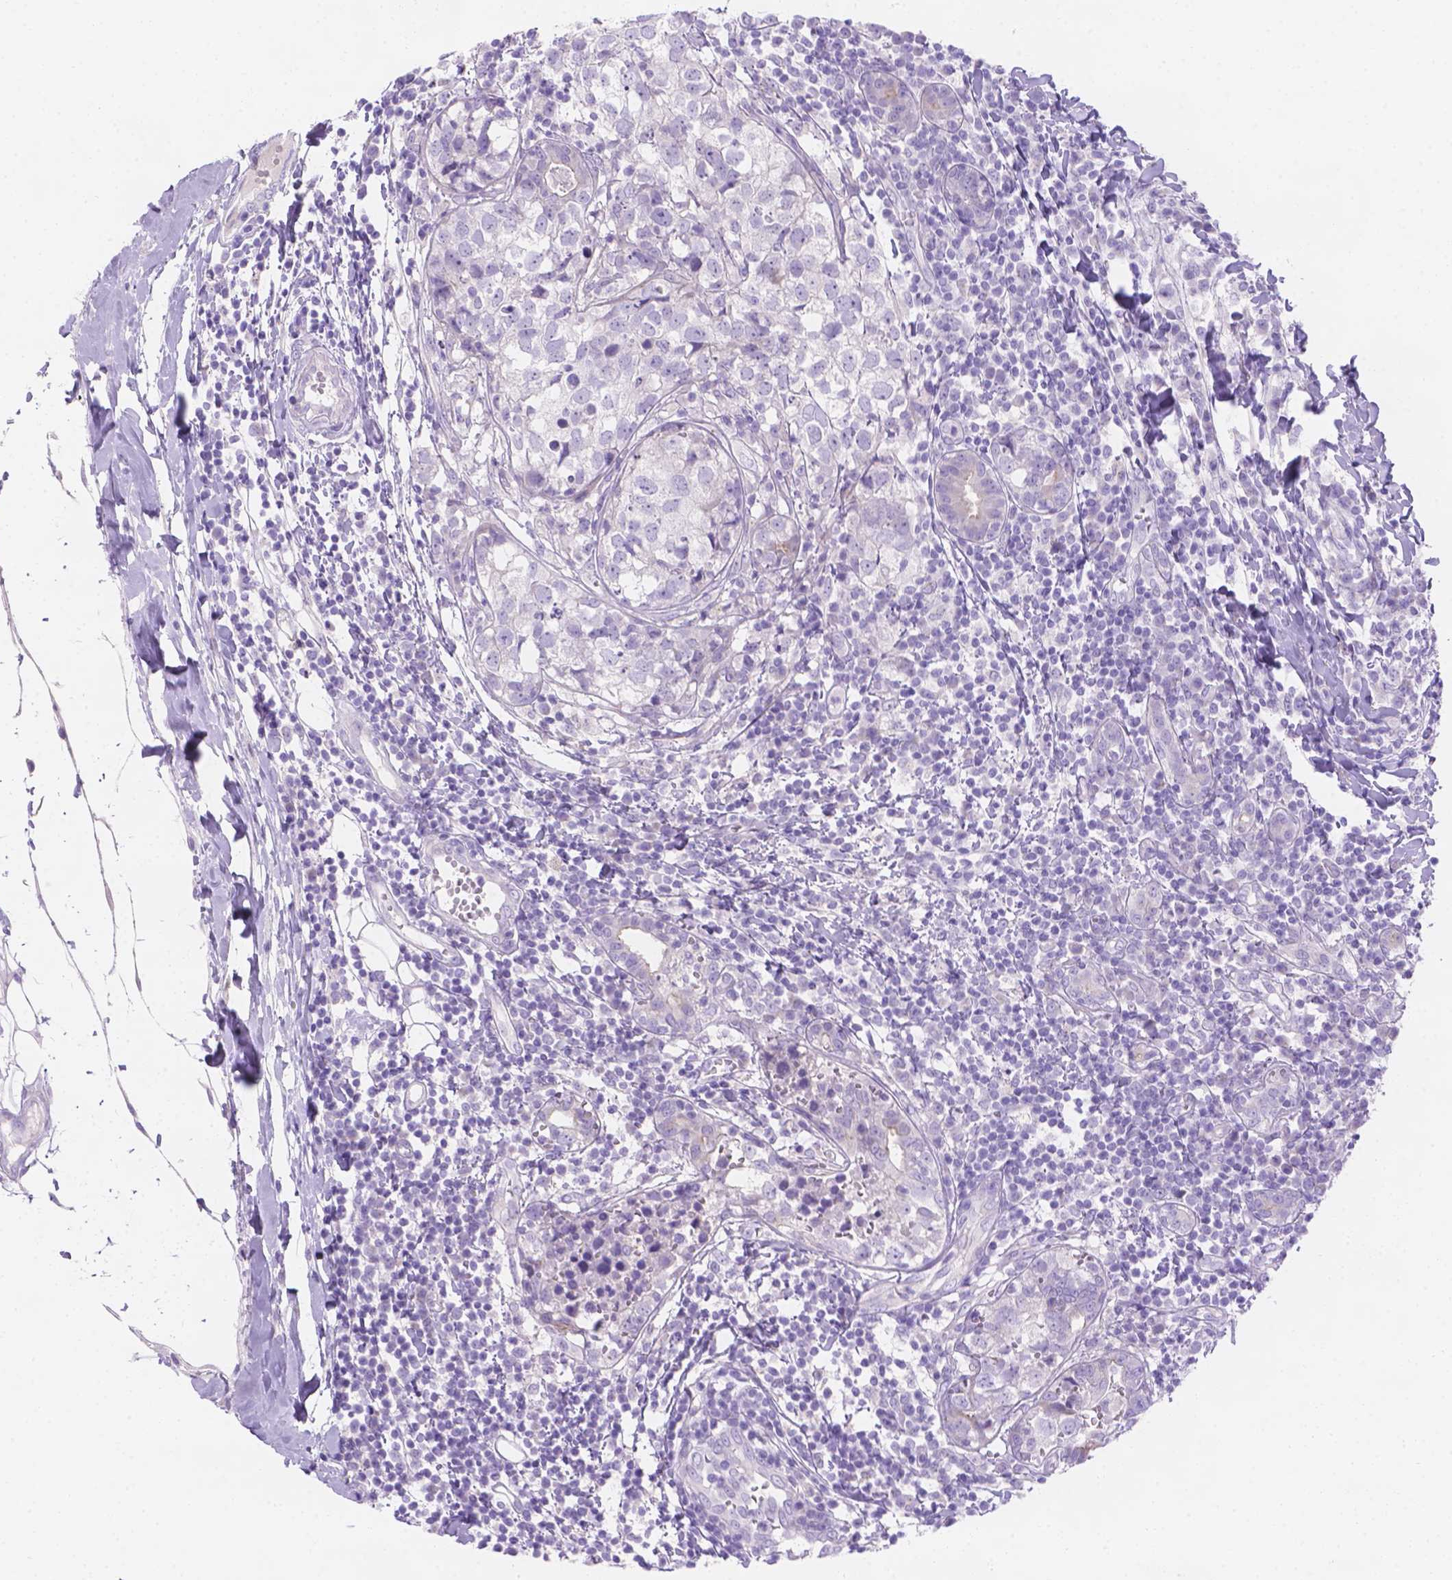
{"staining": {"intensity": "negative", "quantity": "none", "location": "none"}, "tissue": "breast cancer", "cell_type": "Tumor cells", "image_type": "cancer", "snomed": [{"axis": "morphology", "description": "Duct carcinoma"}, {"axis": "topography", "description": "Breast"}], "caption": "Immunohistochemistry of human breast cancer exhibits no expression in tumor cells.", "gene": "MLN", "patient": {"sex": "female", "age": 30}}